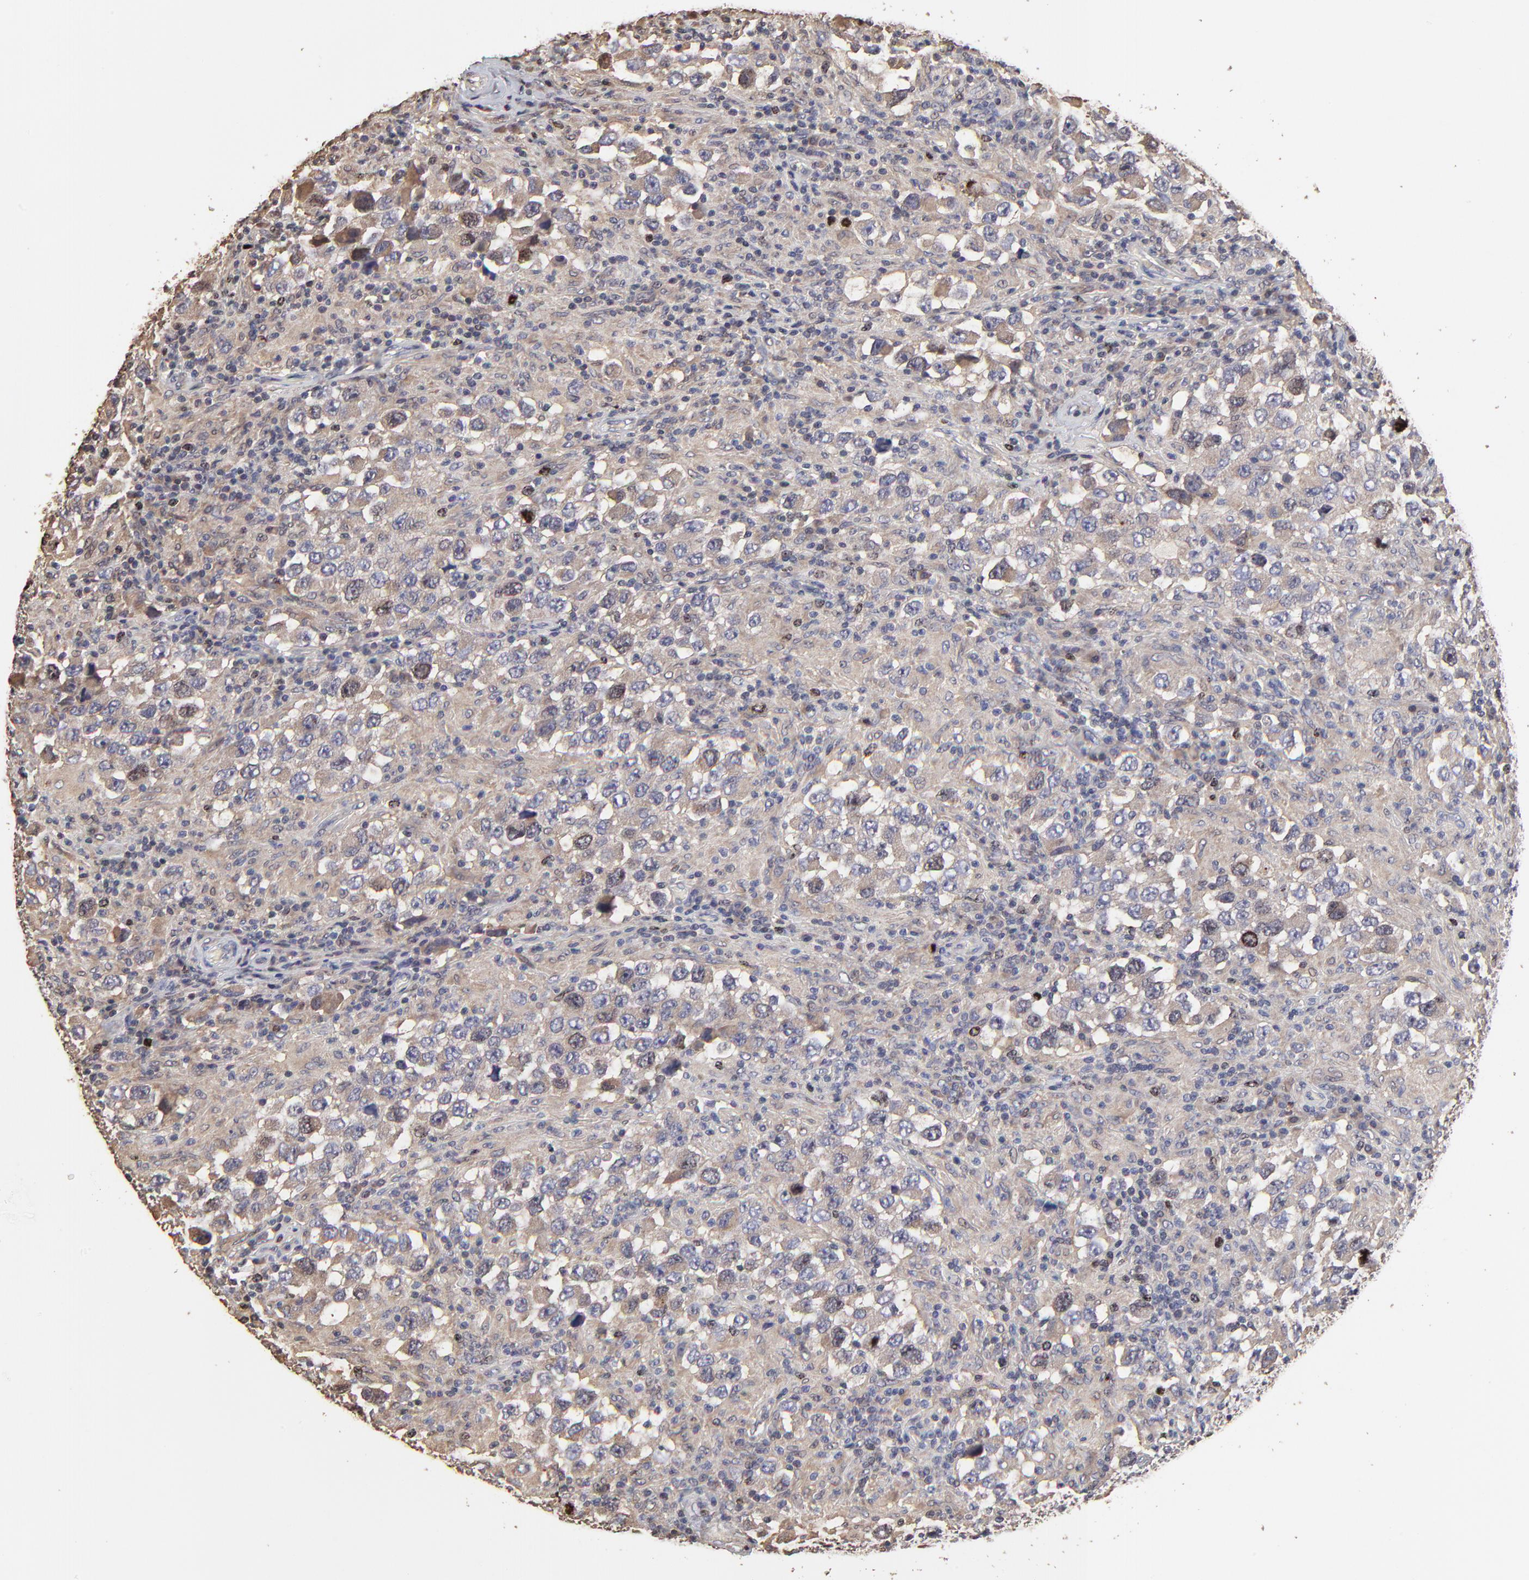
{"staining": {"intensity": "weak", "quantity": ">75%", "location": "cytoplasmic/membranous"}, "tissue": "testis cancer", "cell_type": "Tumor cells", "image_type": "cancer", "snomed": [{"axis": "morphology", "description": "Carcinoma, Embryonal, NOS"}, {"axis": "topography", "description": "Testis"}], "caption": "Protein positivity by immunohistochemistry (IHC) exhibits weak cytoplasmic/membranous expression in approximately >75% of tumor cells in testis cancer.", "gene": "BIRC5", "patient": {"sex": "male", "age": 21}}